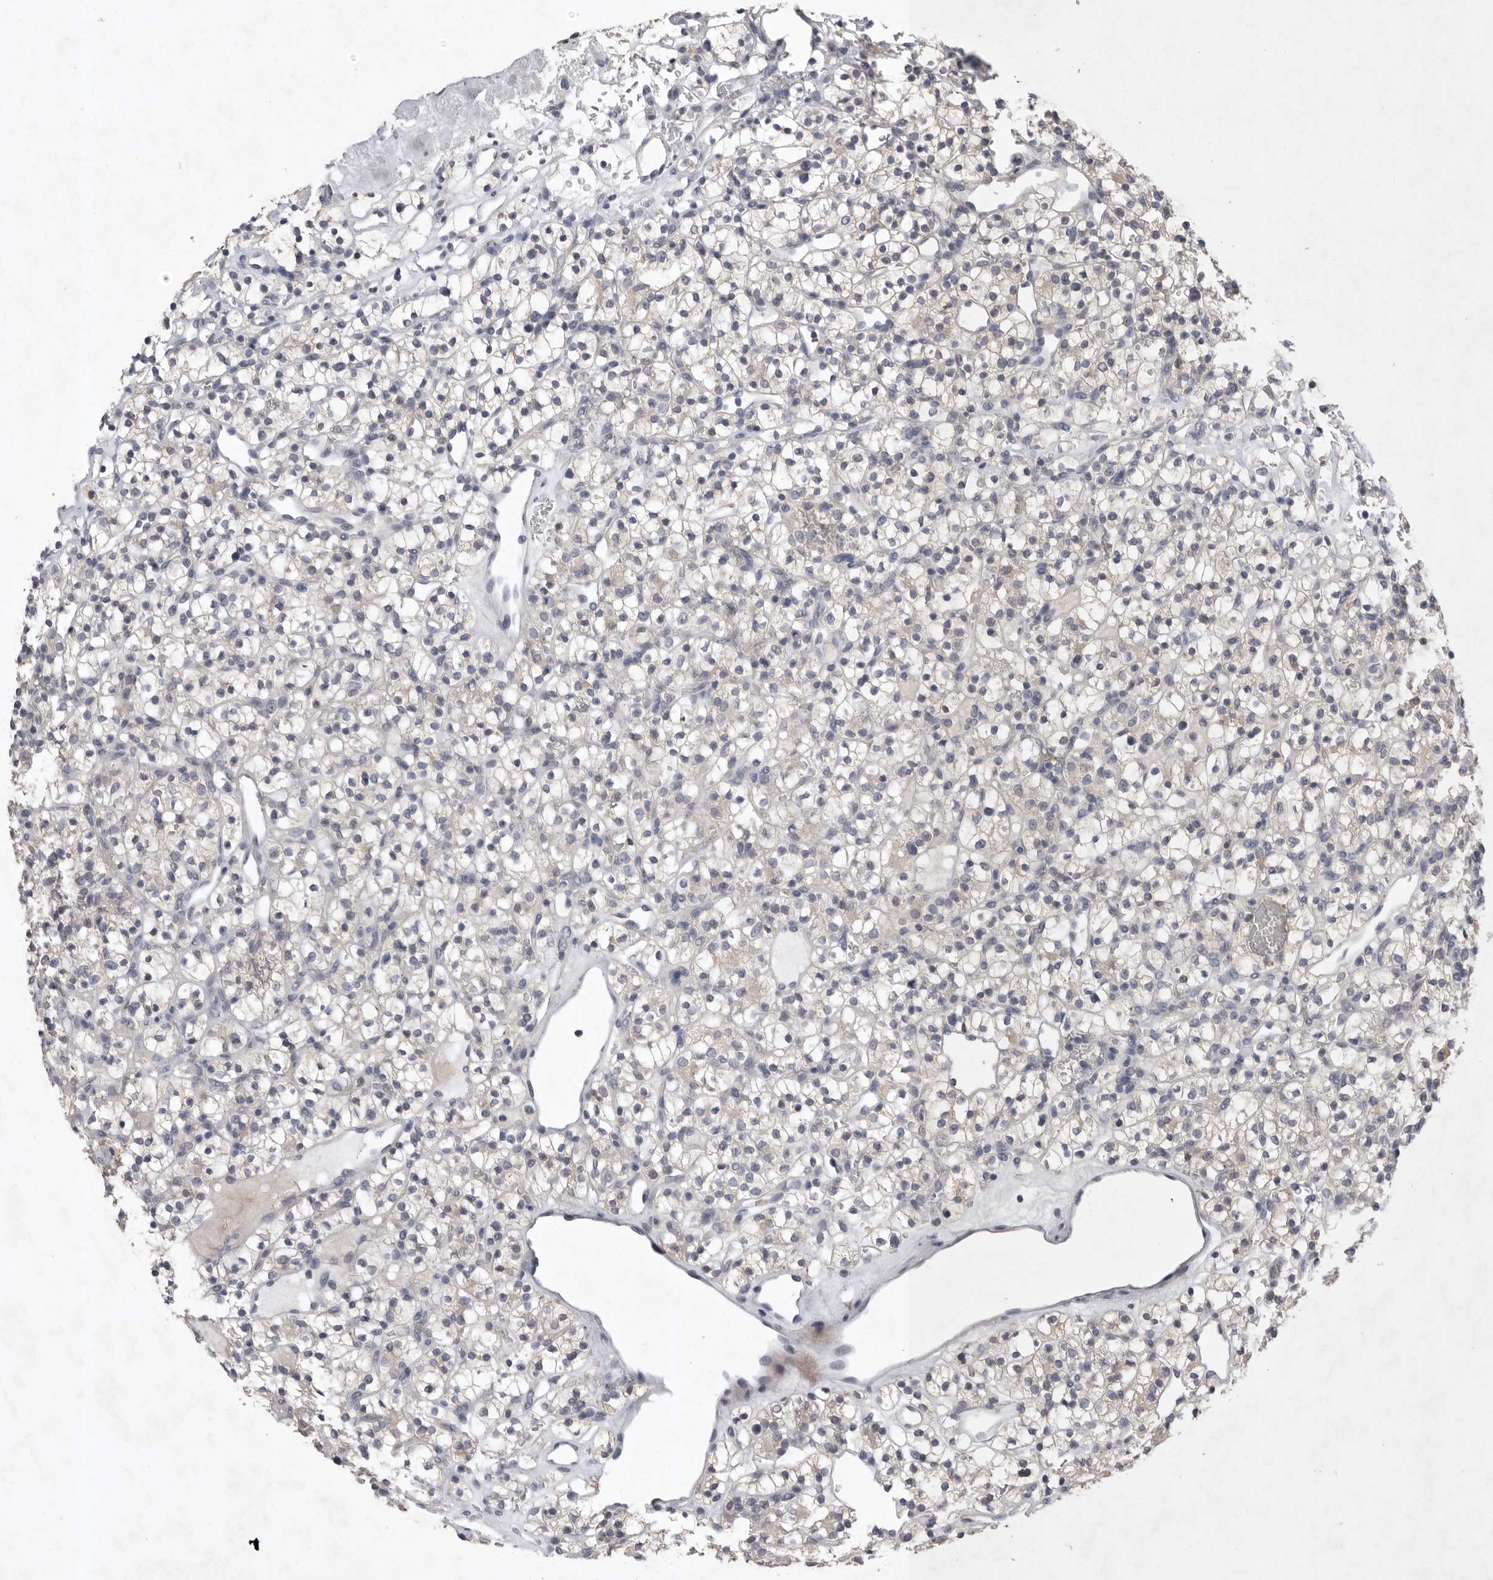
{"staining": {"intensity": "negative", "quantity": "none", "location": "none"}, "tissue": "renal cancer", "cell_type": "Tumor cells", "image_type": "cancer", "snomed": [{"axis": "morphology", "description": "Adenocarcinoma, NOS"}, {"axis": "topography", "description": "Kidney"}], "caption": "Tumor cells are negative for protein expression in human renal cancer (adenocarcinoma).", "gene": "APLNR", "patient": {"sex": "female", "age": 57}}